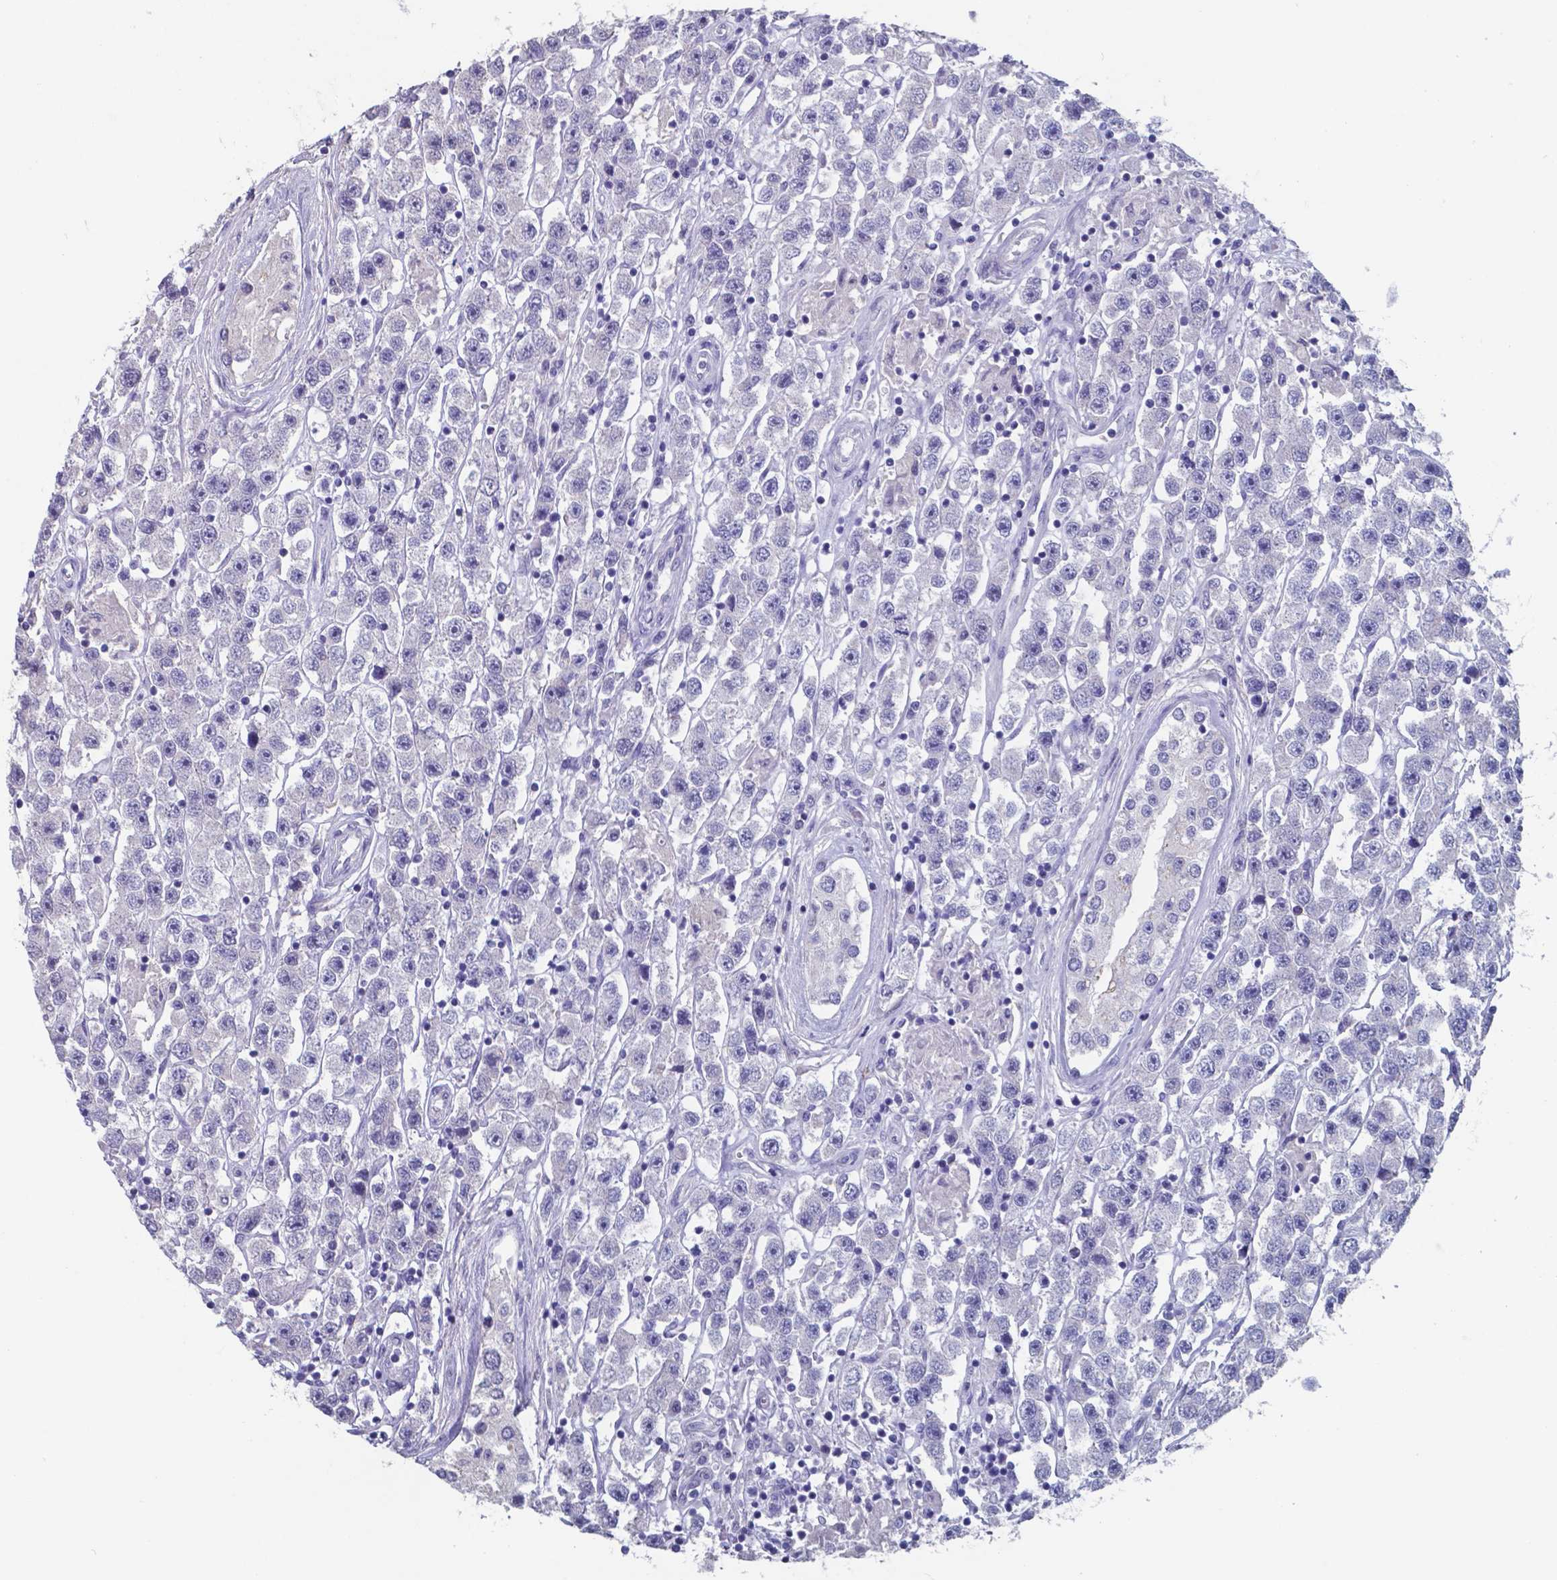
{"staining": {"intensity": "negative", "quantity": "none", "location": "none"}, "tissue": "testis cancer", "cell_type": "Tumor cells", "image_type": "cancer", "snomed": [{"axis": "morphology", "description": "Seminoma, NOS"}, {"axis": "topography", "description": "Testis"}], "caption": "Tumor cells are negative for brown protein staining in testis cancer.", "gene": "TTR", "patient": {"sex": "male", "age": 45}}